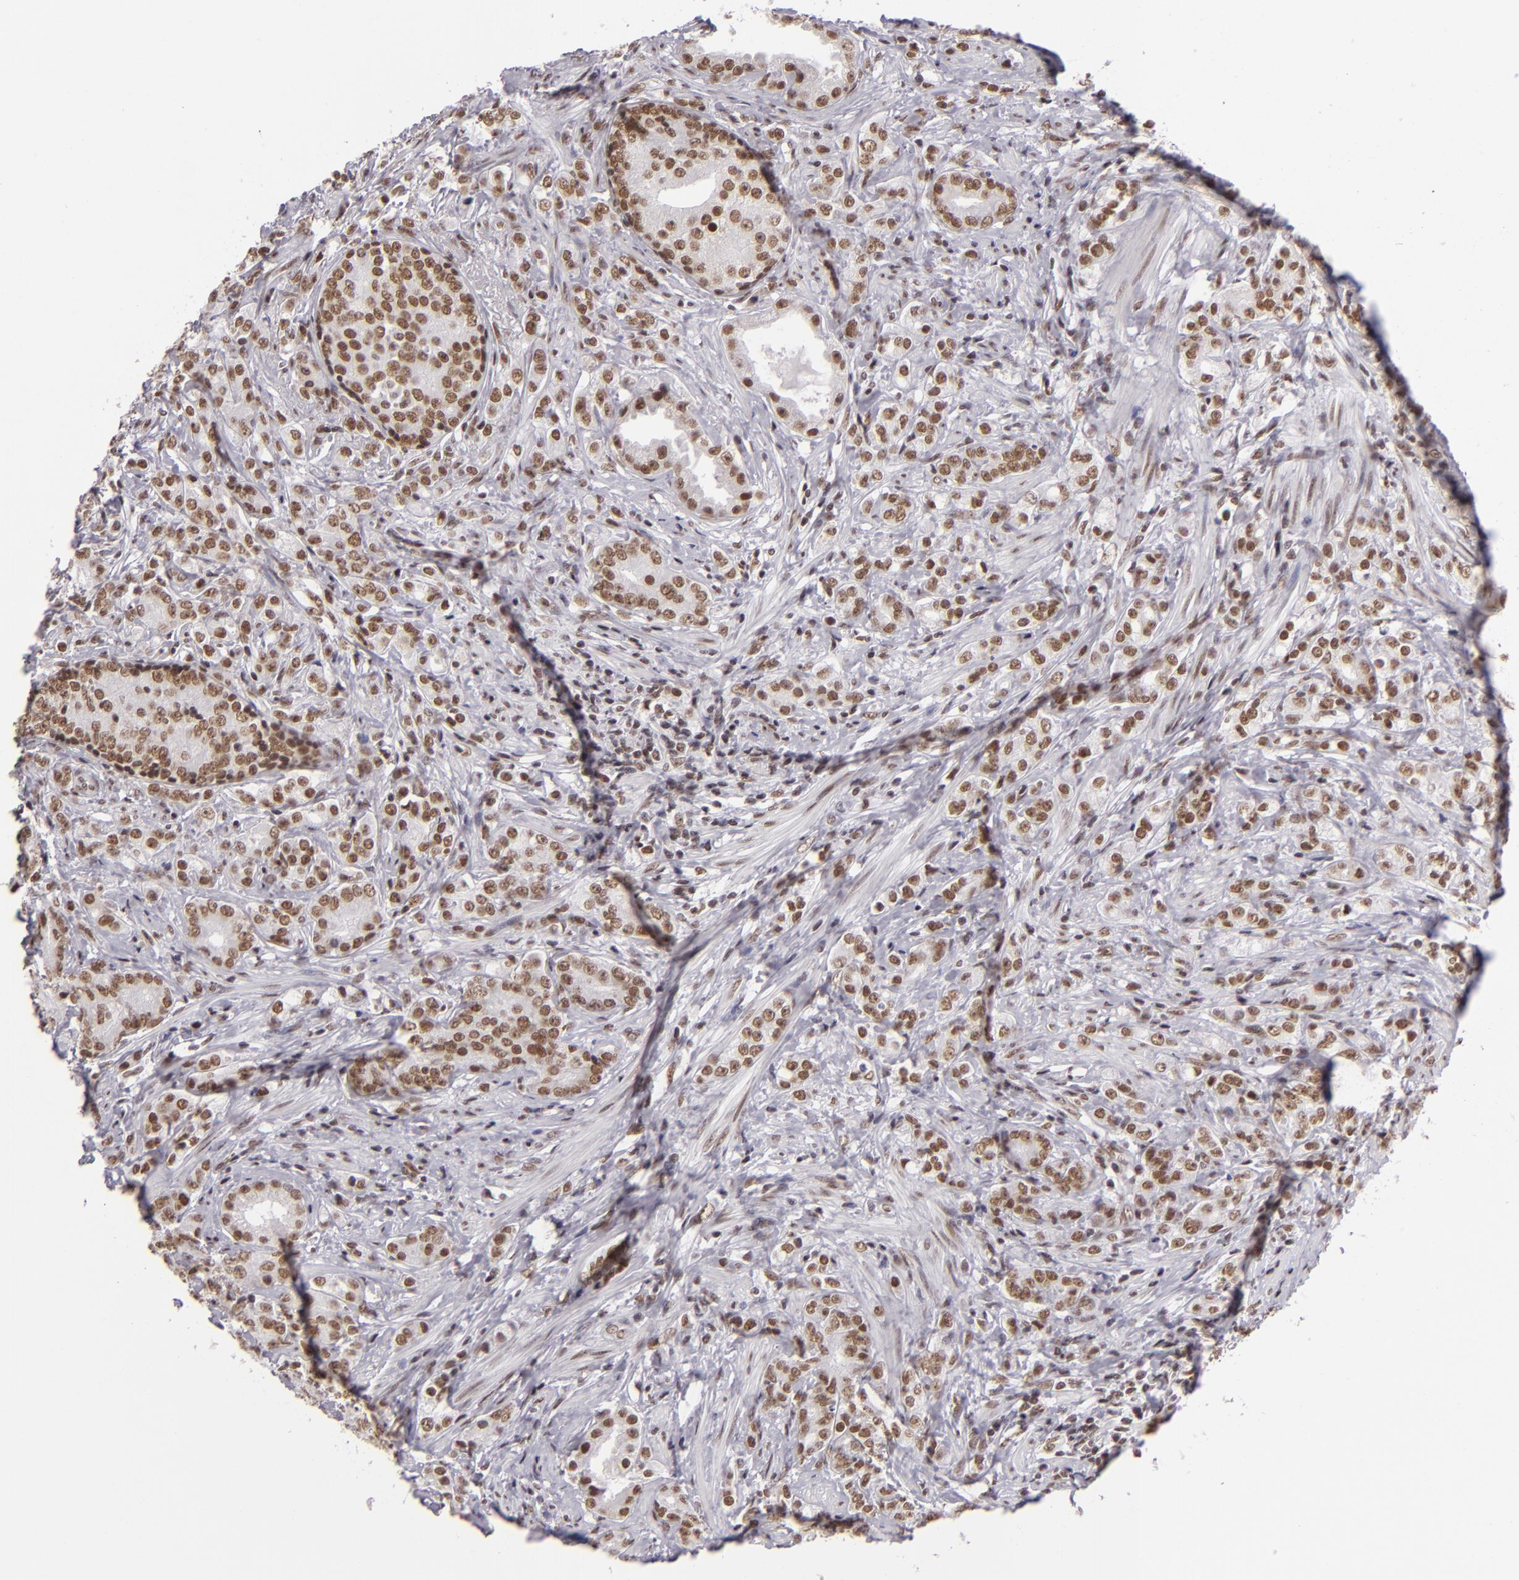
{"staining": {"intensity": "moderate", "quantity": ">75%", "location": "nuclear"}, "tissue": "prostate cancer", "cell_type": "Tumor cells", "image_type": "cancer", "snomed": [{"axis": "morphology", "description": "Adenocarcinoma, Medium grade"}, {"axis": "topography", "description": "Prostate"}], "caption": "IHC (DAB (3,3'-diaminobenzidine)) staining of human medium-grade adenocarcinoma (prostate) reveals moderate nuclear protein staining in approximately >75% of tumor cells.", "gene": "BRD8", "patient": {"sex": "male", "age": 59}}